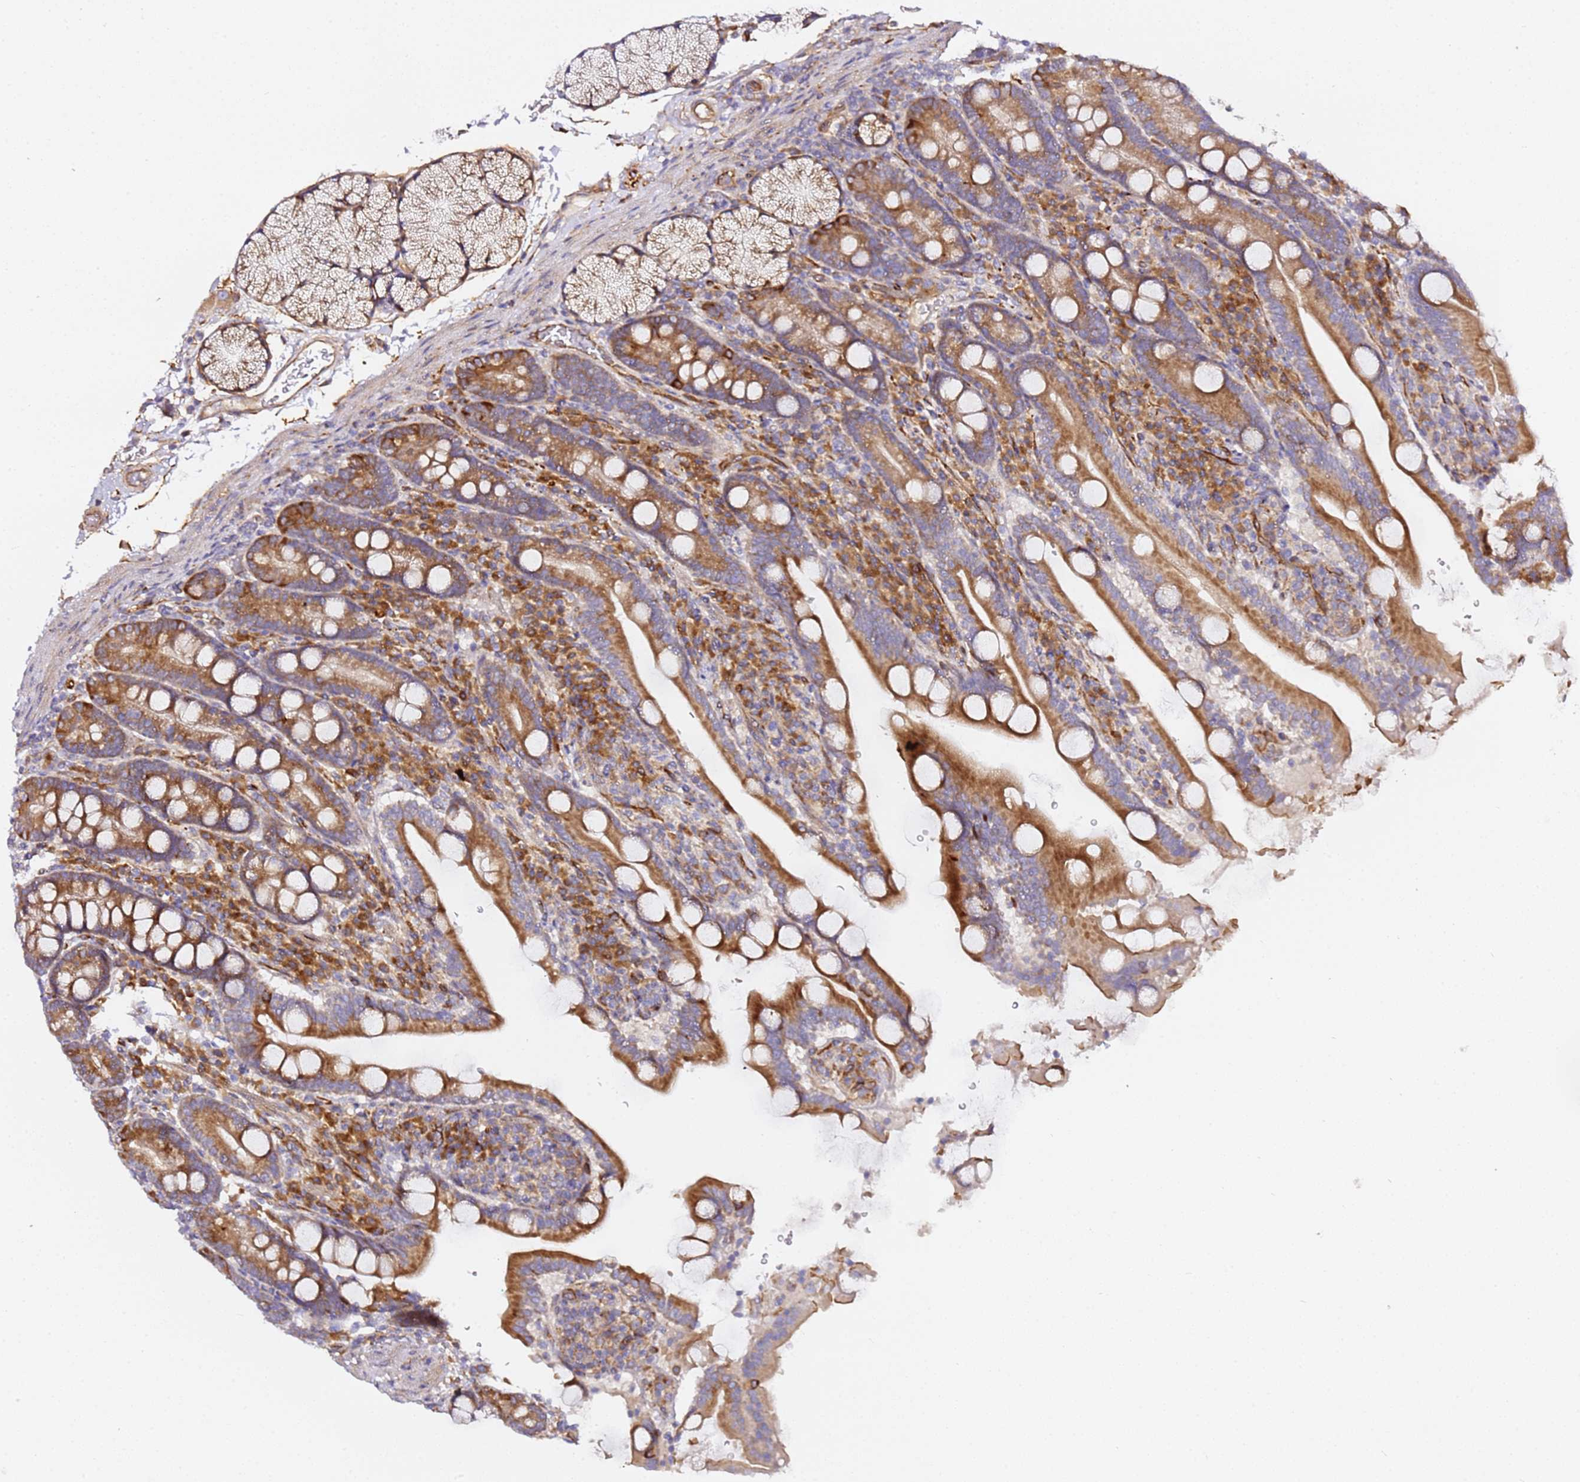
{"staining": {"intensity": "moderate", "quantity": ">75%", "location": "cytoplasmic/membranous"}, "tissue": "duodenum", "cell_type": "Glandular cells", "image_type": "normal", "snomed": [{"axis": "morphology", "description": "Normal tissue, NOS"}, {"axis": "topography", "description": "Duodenum"}], "caption": "A brown stain labels moderate cytoplasmic/membranous positivity of a protein in glandular cells of unremarkable duodenum. Using DAB (3,3'-diaminobenzidine) (brown) and hematoxylin (blue) stains, captured at high magnification using brightfield microscopy.", "gene": "KIF7", "patient": {"sex": "male", "age": 35}}